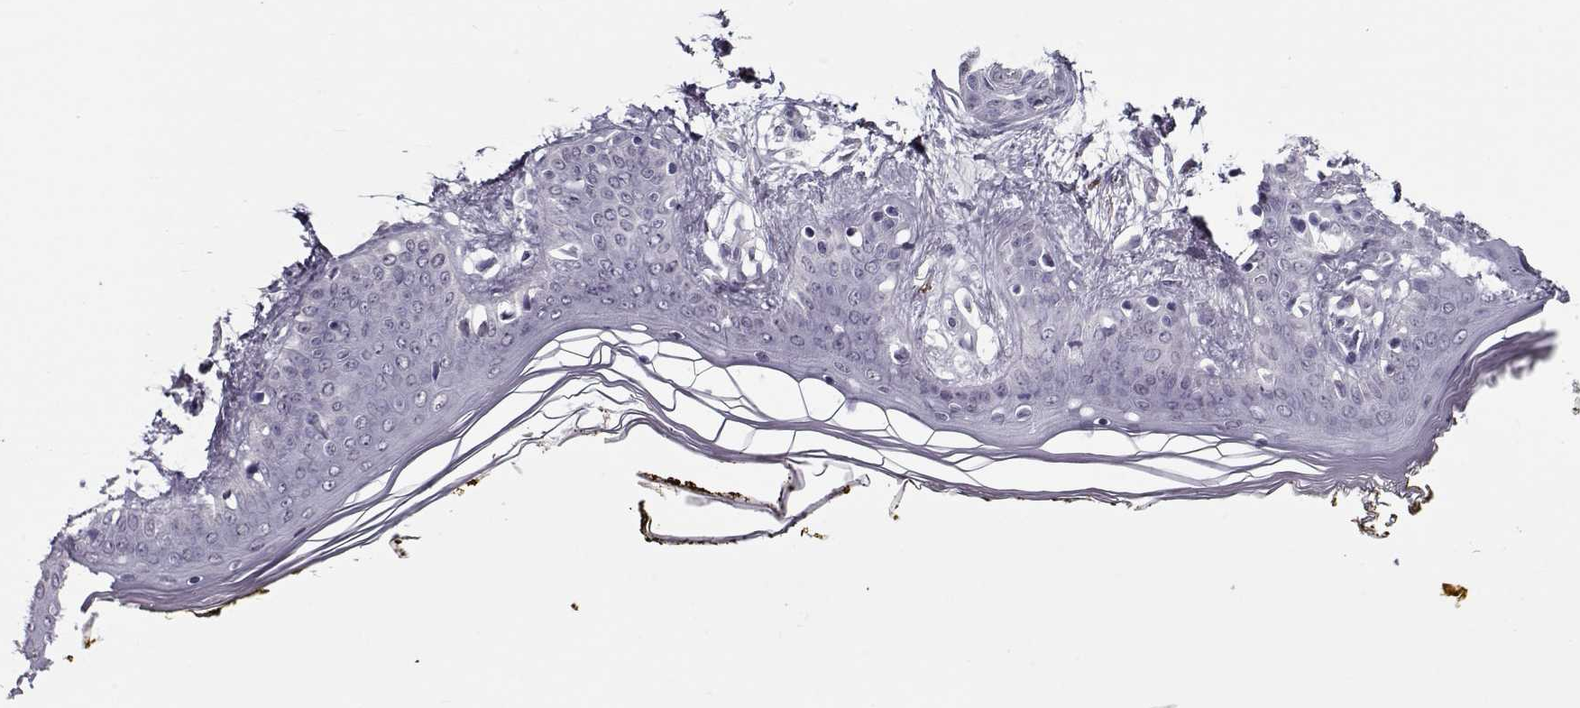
{"staining": {"intensity": "negative", "quantity": "none", "location": "none"}, "tissue": "skin", "cell_type": "Fibroblasts", "image_type": "normal", "snomed": [{"axis": "morphology", "description": "Normal tissue, NOS"}, {"axis": "topography", "description": "Skin"}], "caption": "This is an immunohistochemistry micrograph of benign human skin. There is no positivity in fibroblasts.", "gene": "SEC16B", "patient": {"sex": "female", "age": 34}}